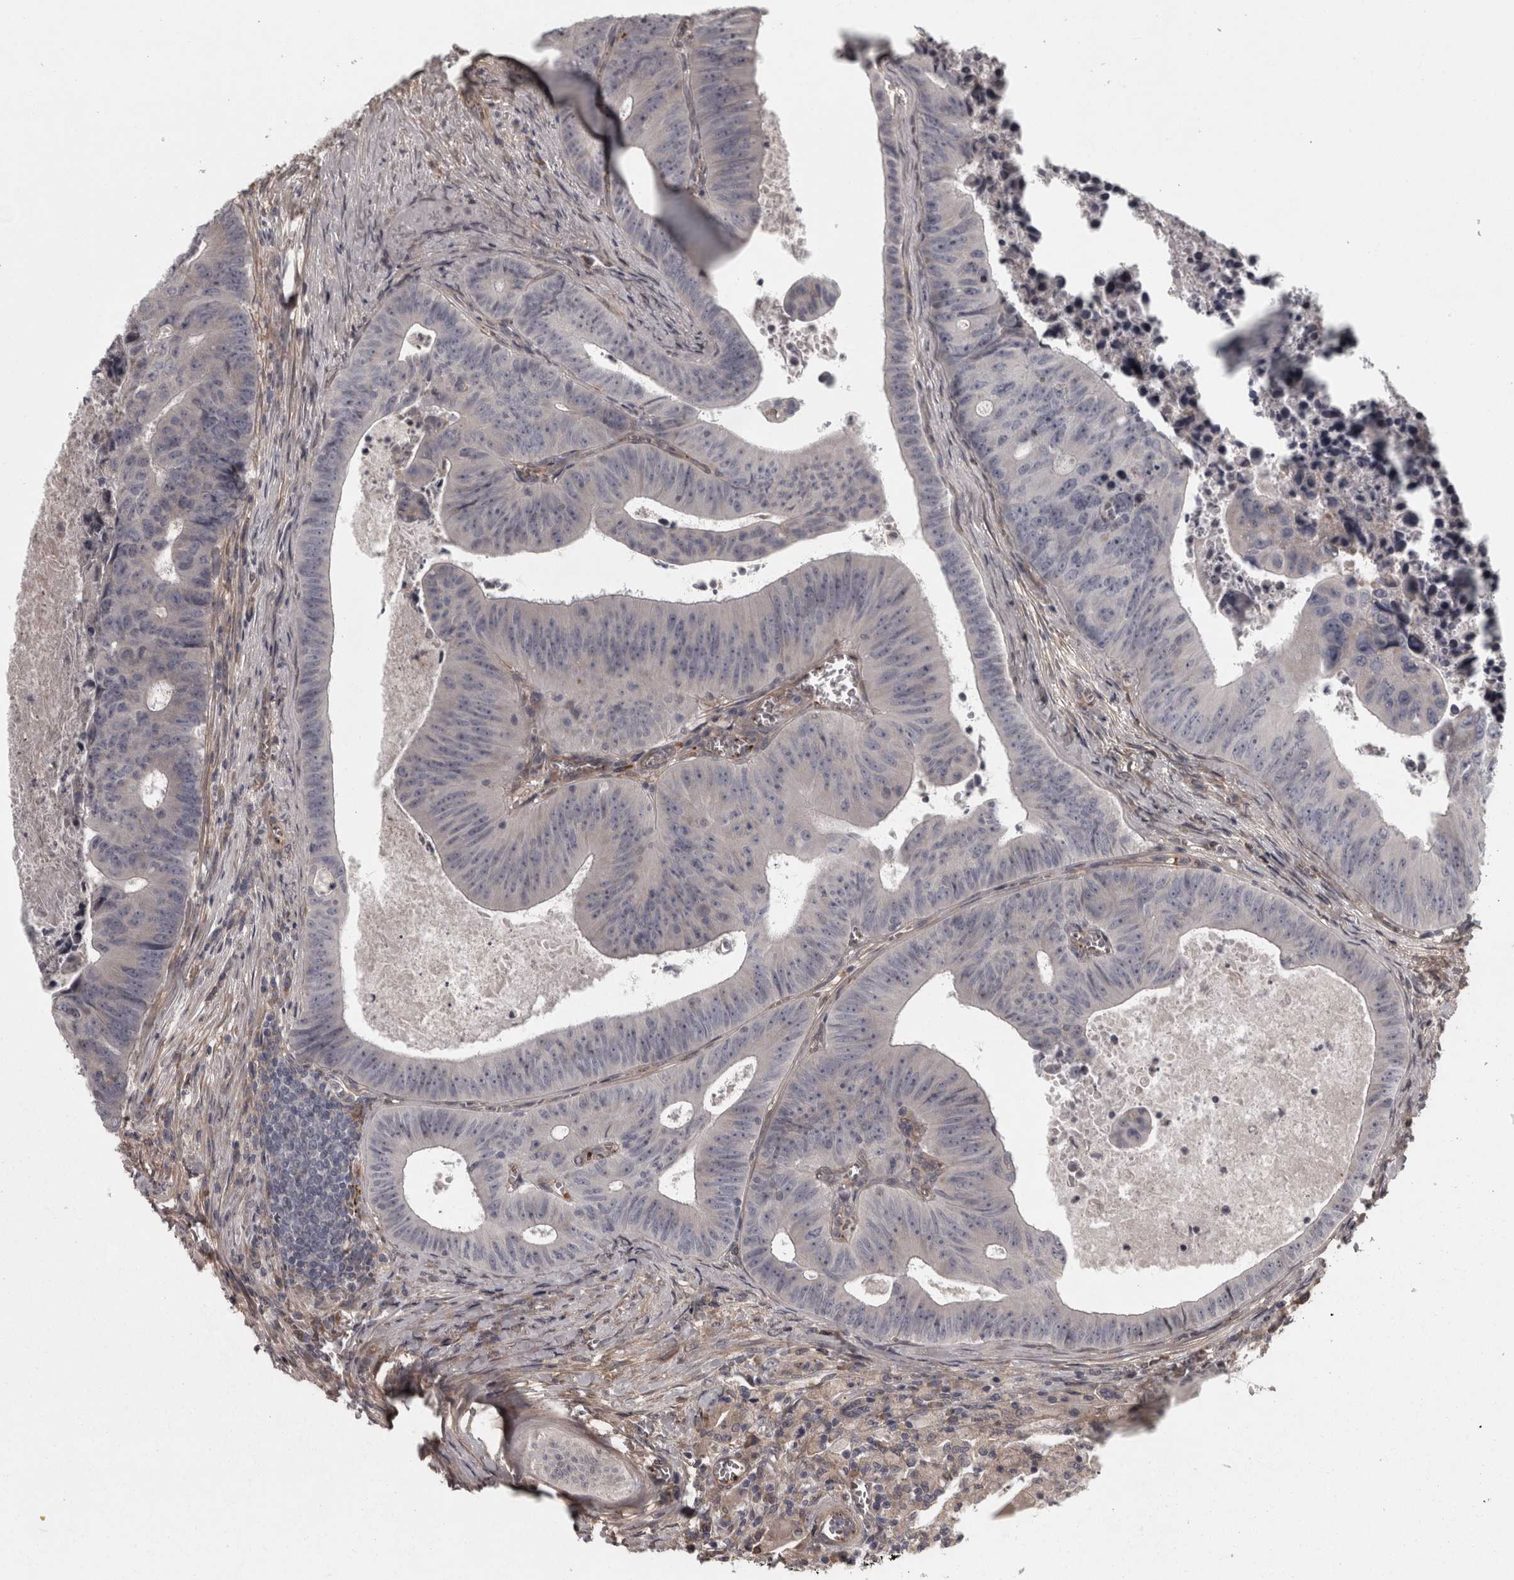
{"staining": {"intensity": "negative", "quantity": "none", "location": "none"}, "tissue": "colorectal cancer", "cell_type": "Tumor cells", "image_type": "cancer", "snomed": [{"axis": "morphology", "description": "Adenocarcinoma, NOS"}, {"axis": "topography", "description": "Colon"}], "caption": "Micrograph shows no protein positivity in tumor cells of colorectal cancer (adenocarcinoma) tissue.", "gene": "RSU1", "patient": {"sex": "male", "age": 87}}